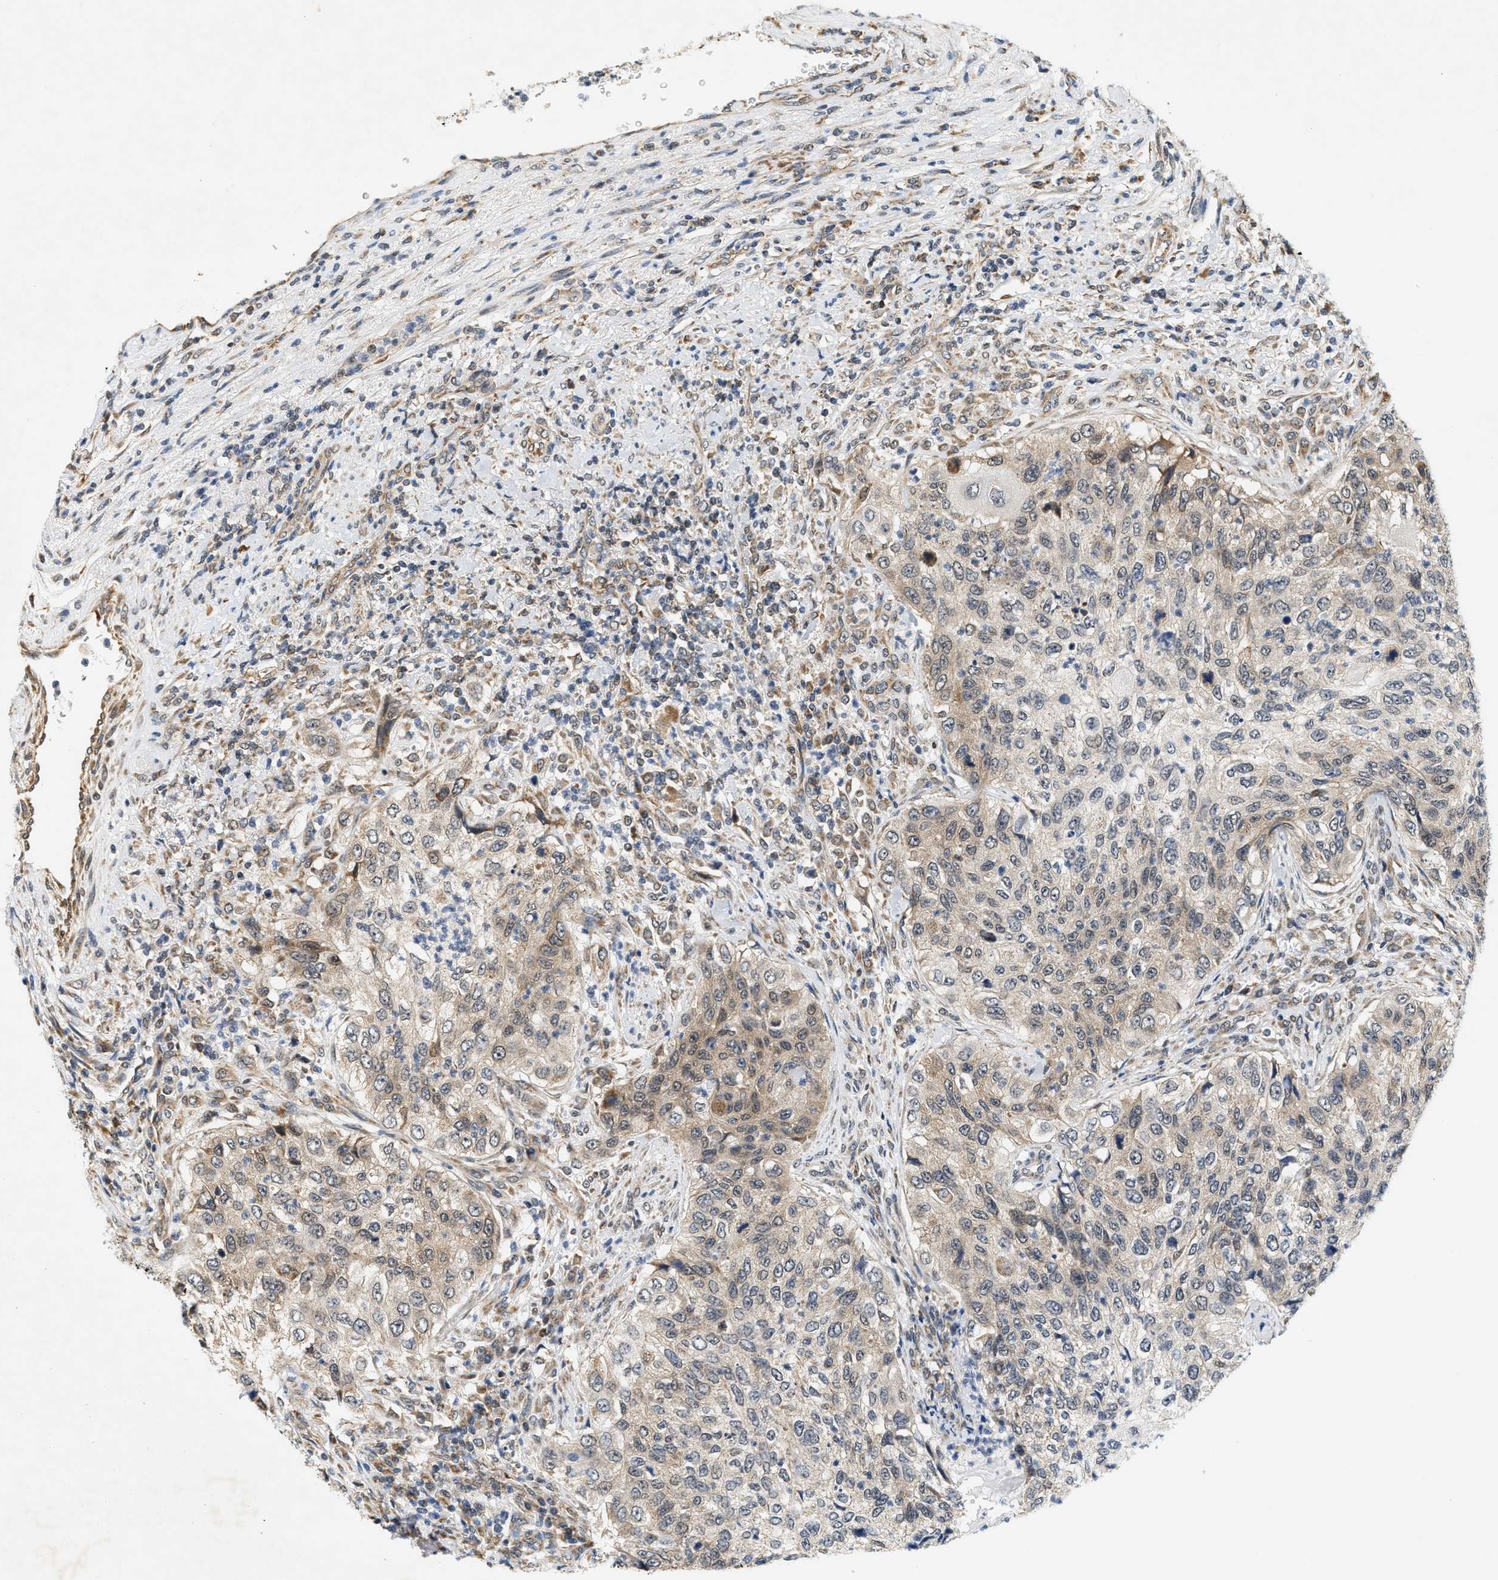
{"staining": {"intensity": "weak", "quantity": ">75%", "location": "cytoplasmic/membranous"}, "tissue": "urothelial cancer", "cell_type": "Tumor cells", "image_type": "cancer", "snomed": [{"axis": "morphology", "description": "Urothelial carcinoma, High grade"}, {"axis": "topography", "description": "Urinary bladder"}], "caption": "High-magnification brightfield microscopy of urothelial carcinoma (high-grade) stained with DAB (brown) and counterstained with hematoxylin (blue). tumor cells exhibit weak cytoplasmic/membranous expression is present in approximately>75% of cells.", "gene": "GIGYF1", "patient": {"sex": "female", "age": 60}}